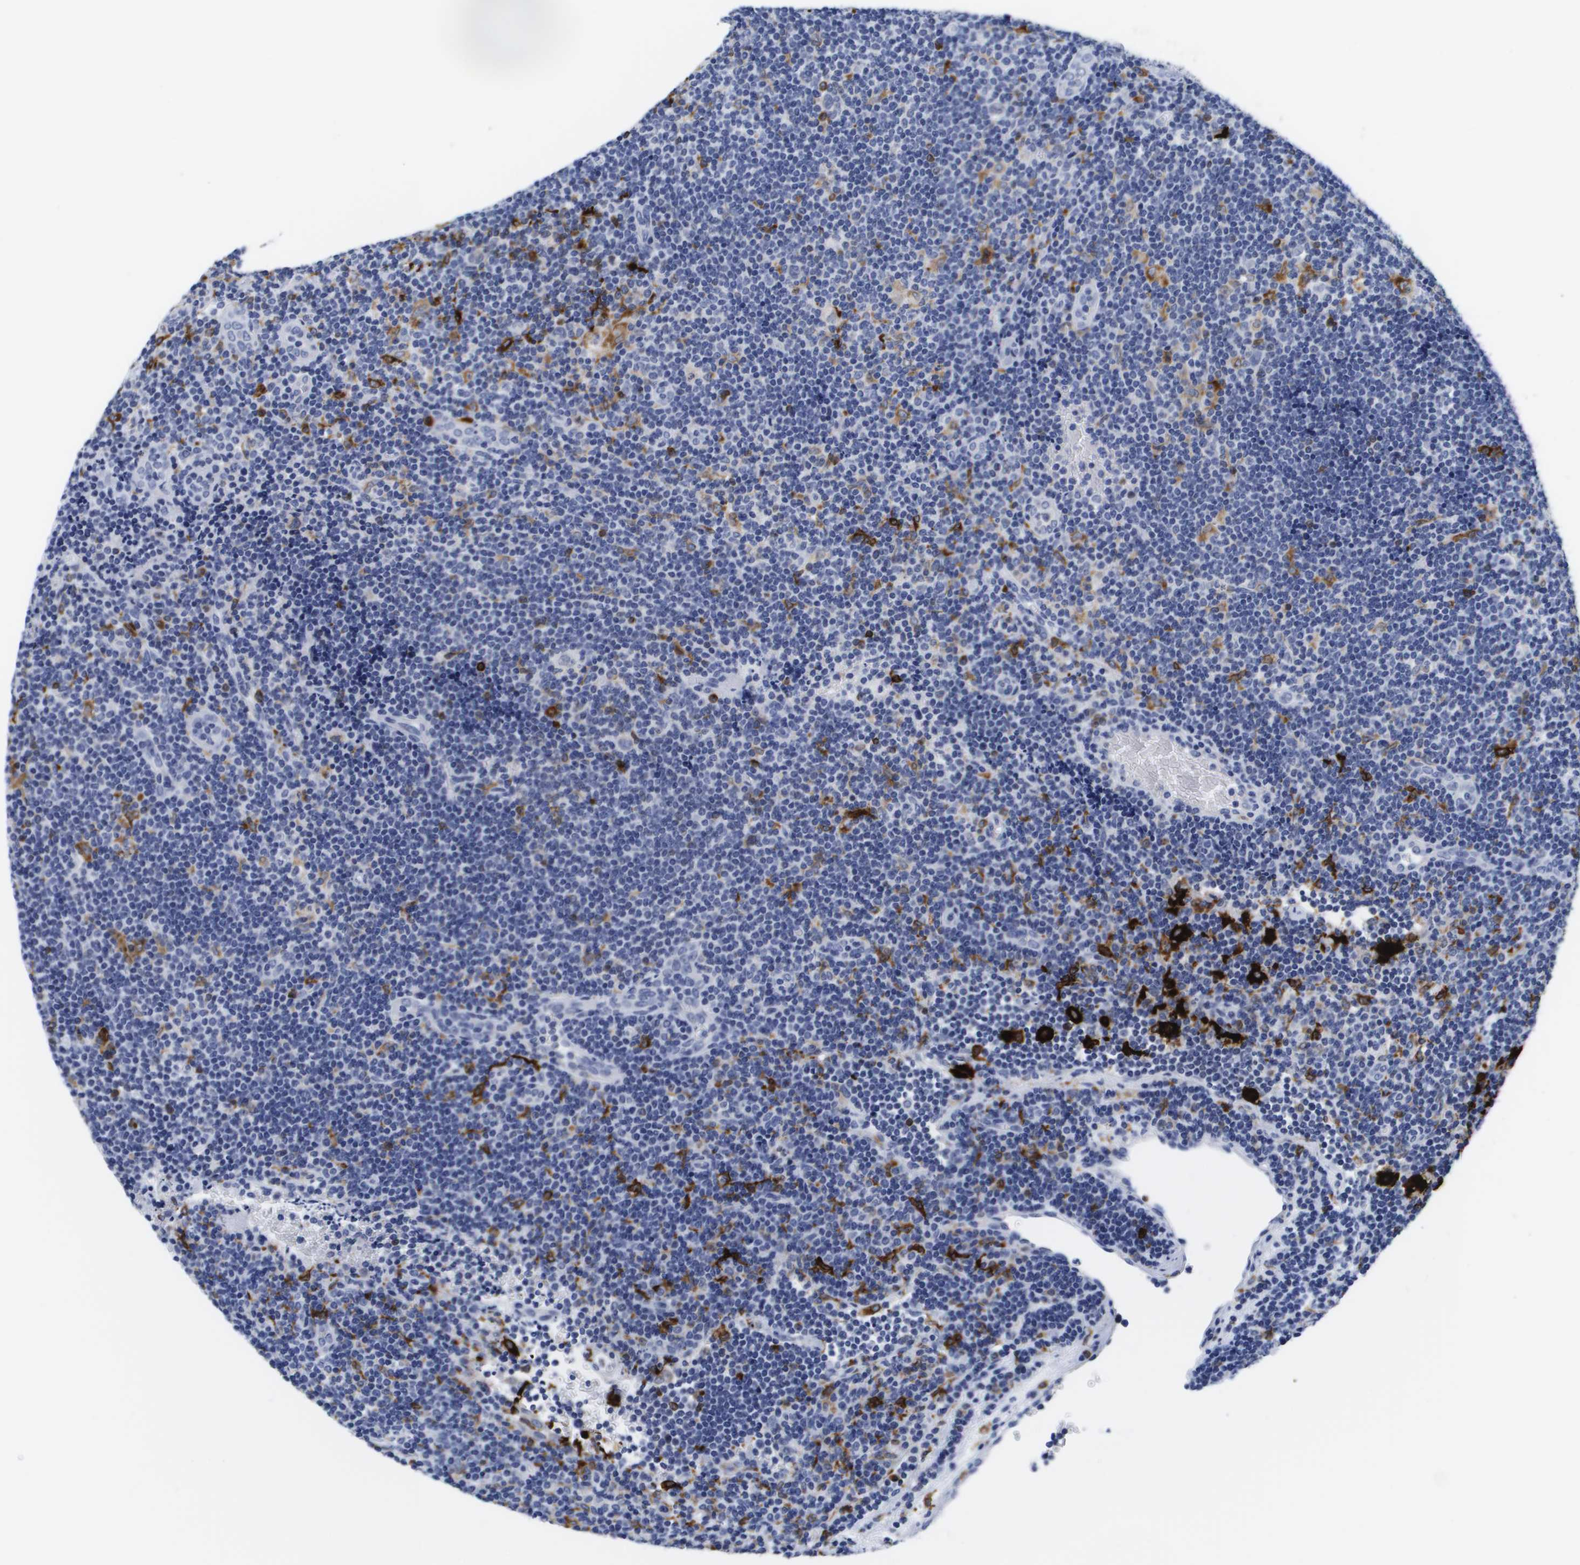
{"staining": {"intensity": "negative", "quantity": "none", "location": "none"}, "tissue": "lymphoma", "cell_type": "Tumor cells", "image_type": "cancer", "snomed": [{"axis": "morphology", "description": "Hodgkin's disease, NOS"}, {"axis": "topography", "description": "Lymph node"}], "caption": "The immunohistochemistry photomicrograph has no significant positivity in tumor cells of Hodgkin's disease tissue.", "gene": "HMOX1", "patient": {"sex": "female", "age": 57}}